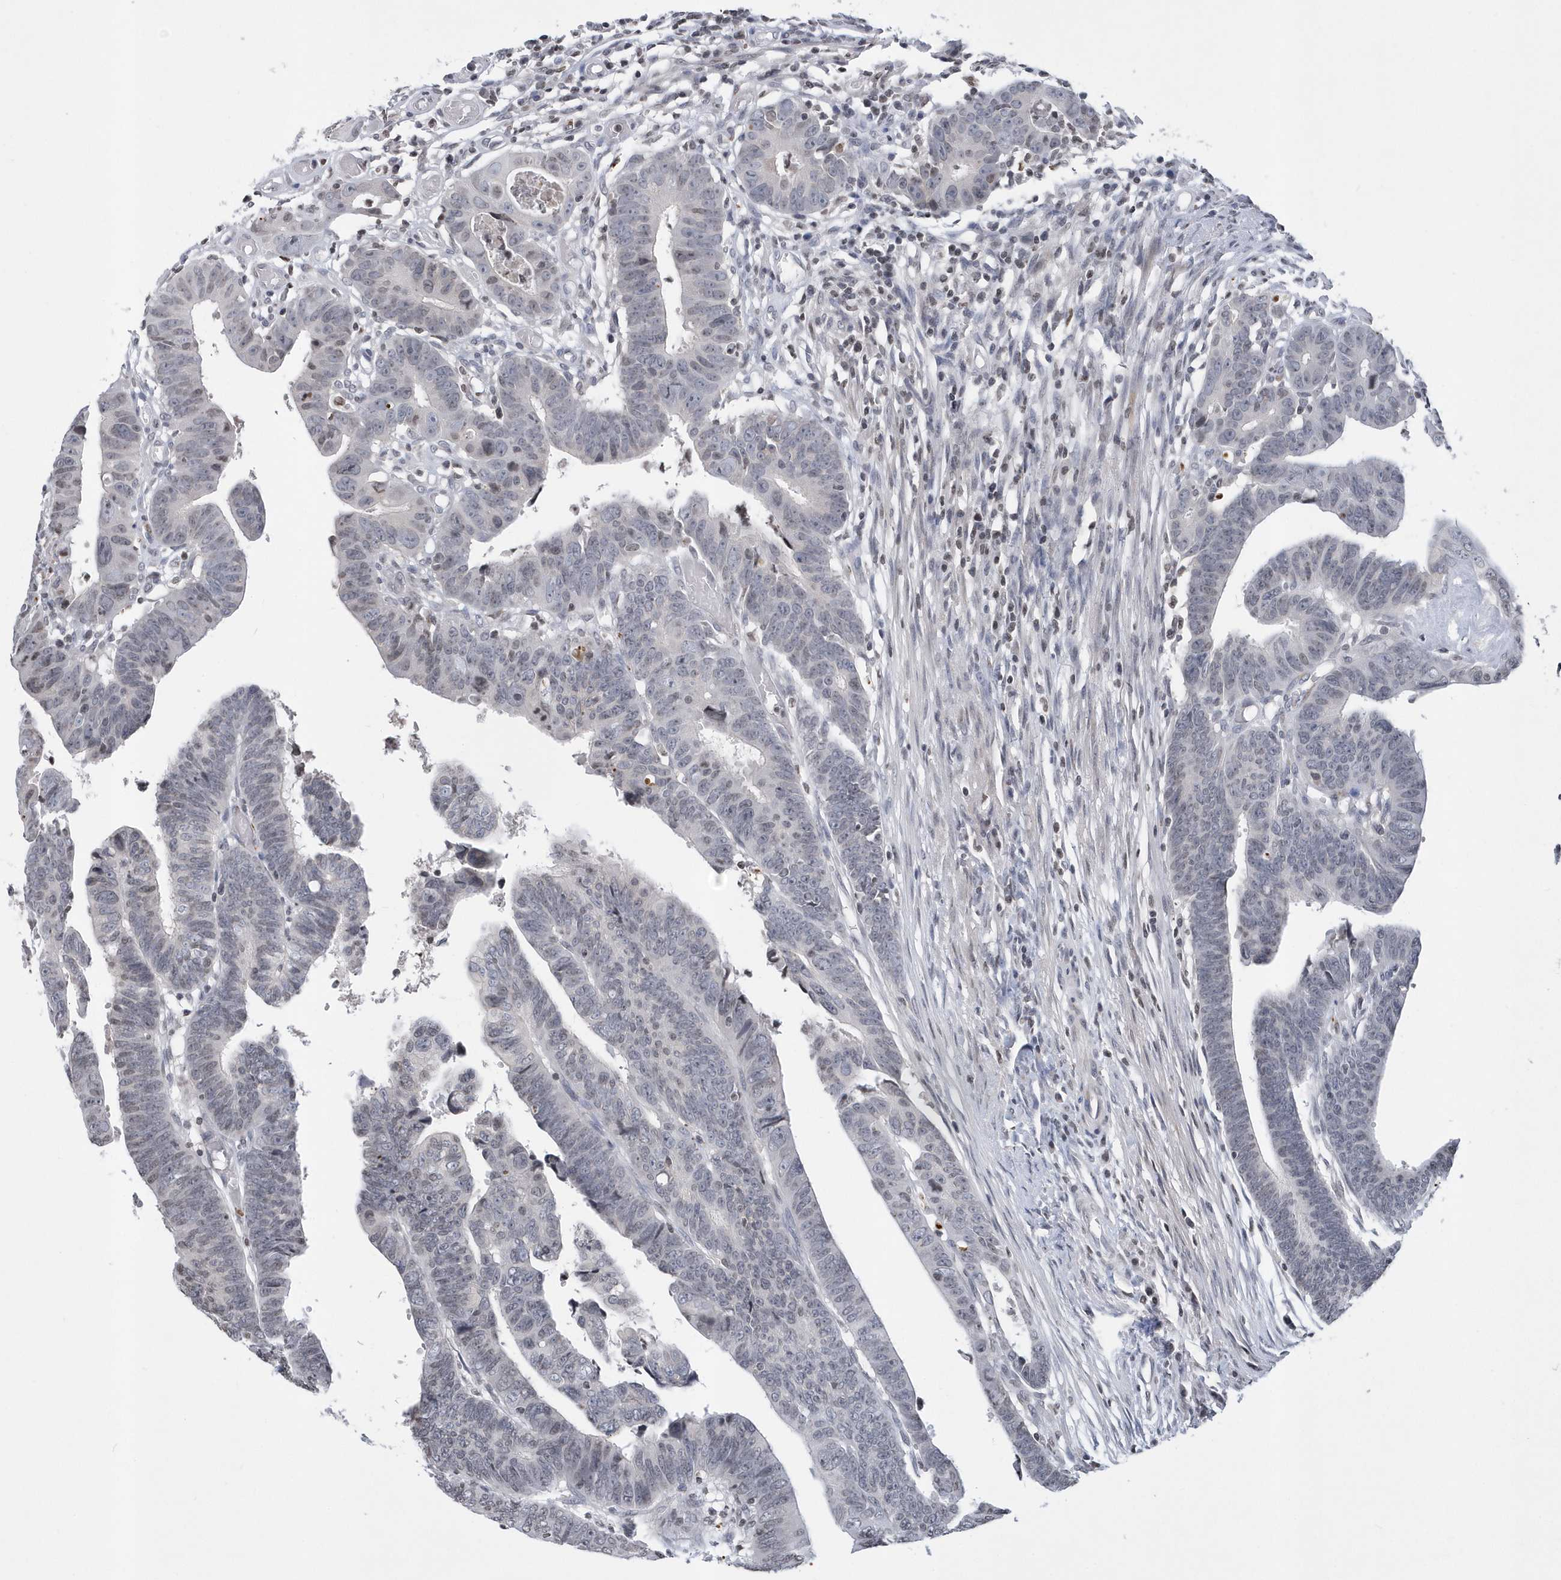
{"staining": {"intensity": "negative", "quantity": "none", "location": "none"}, "tissue": "colorectal cancer", "cell_type": "Tumor cells", "image_type": "cancer", "snomed": [{"axis": "morphology", "description": "Adenocarcinoma, NOS"}, {"axis": "topography", "description": "Rectum"}], "caption": "High power microscopy histopathology image of an IHC image of colorectal cancer, revealing no significant staining in tumor cells.", "gene": "VWA5B2", "patient": {"sex": "female", "age": 65}}